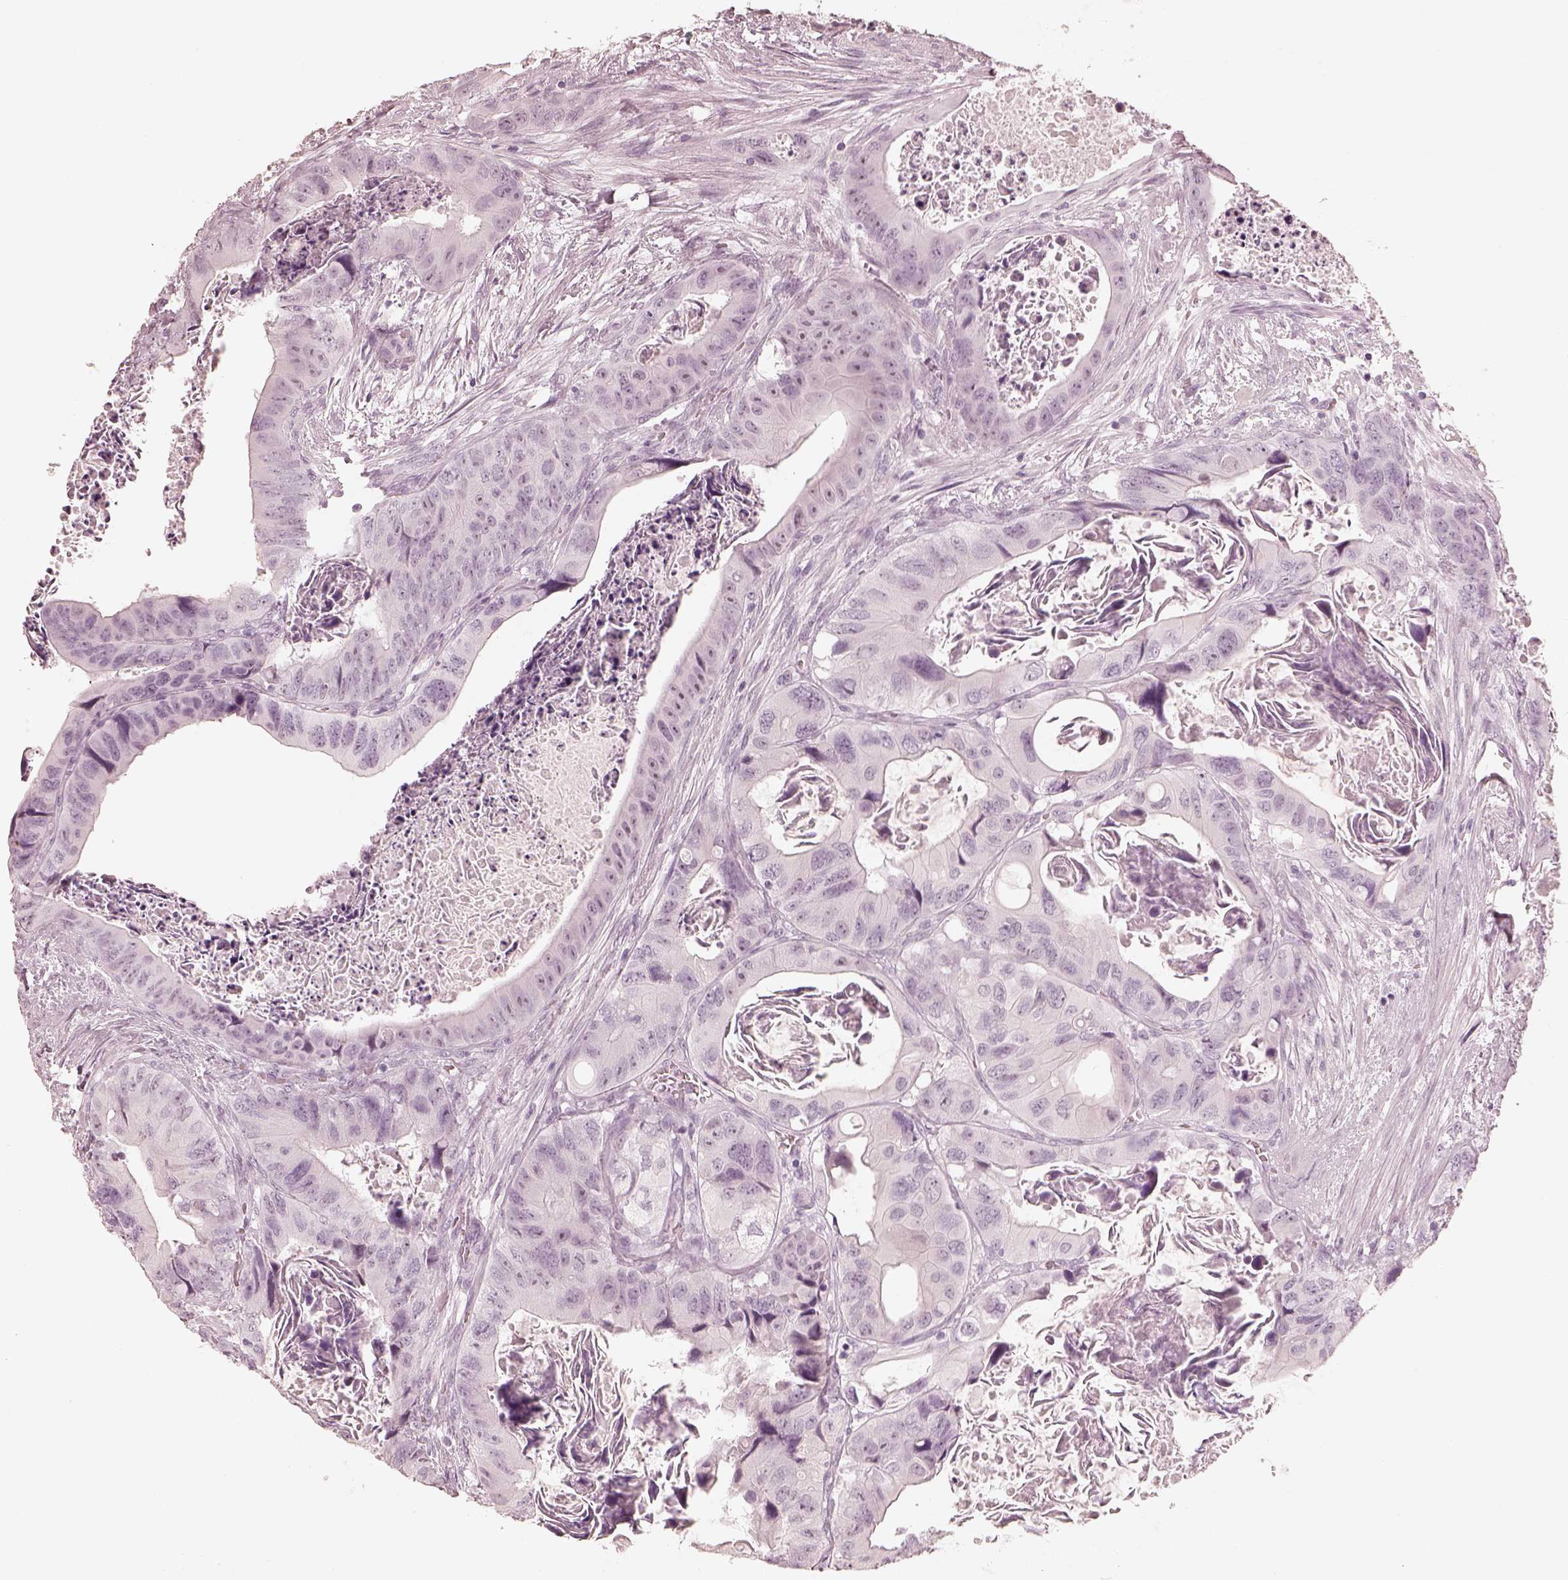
{"staining": {"intensity": "negative", "quantity": "none", "location": "none"}, "tissue": "colorectal cancer", "cell_type": "Tumor cells", "image_type": "cancer", "snomed": [{"axis": "morphology", "description": "Adenocarcinoma, NOS"}, {"axis": "topography", "description": "Rectum"}], "caption": "The micrograph shows no significant staining in tumor cells of colorectal cancer.", "gene": "CALR3", "patient": {"sex": "male", "age": 64}}